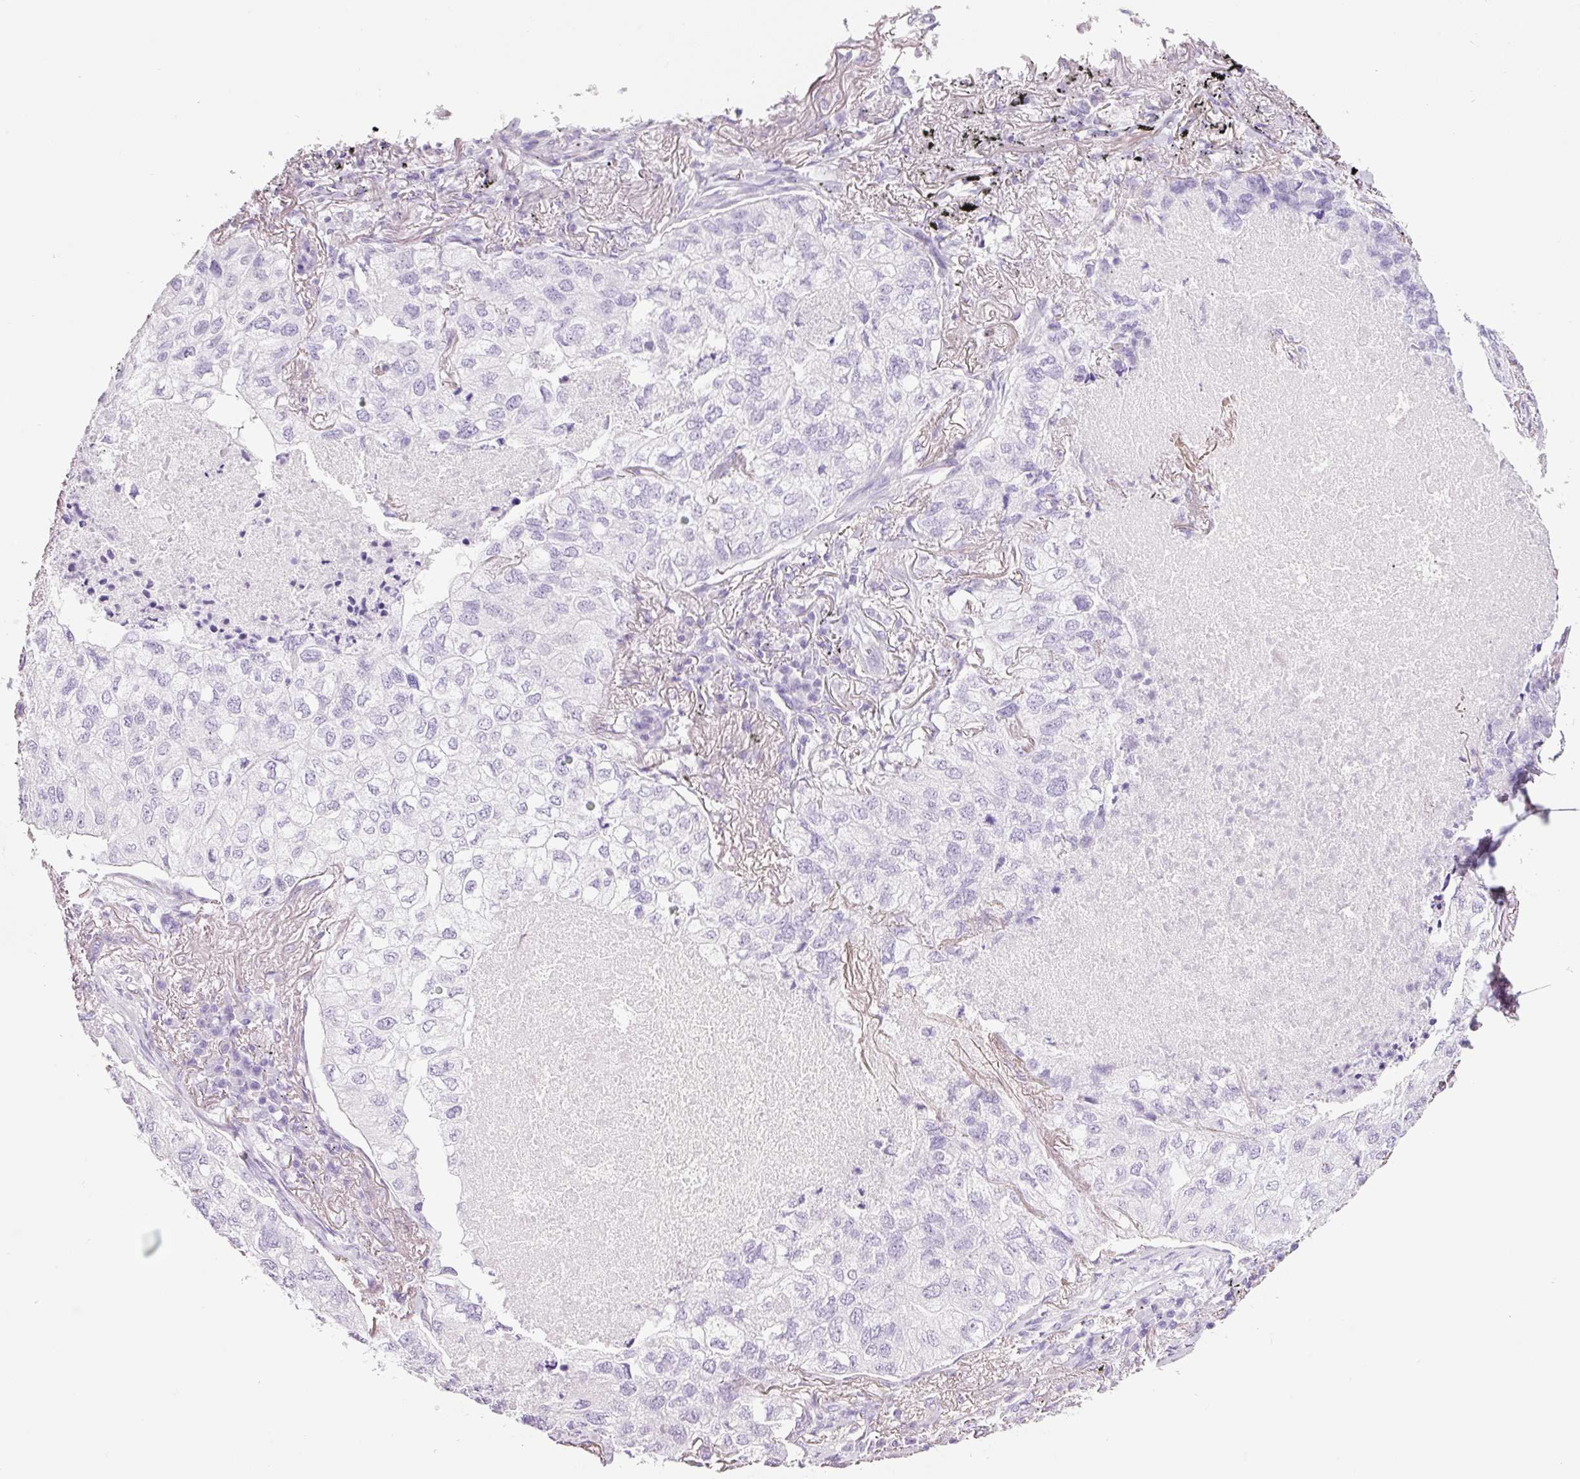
{"staining": {"intensity": "negative", "quantity": "none", "location": "none"}, "tissue": "lung cancer", "cell_type": "Tumor cells", "image_type": "cancer", "snomed": [{"axis": "morphology", "description": "Adenocarcinoma, NOS"}, {"axis": "topography", "description": "Lung"}], "caption": "Tumor cells show no significant positivity in lung cancer. (Stains: DAB (3,3'-diaminobenzidine) immunohistochemistry (IHC) with hematoxylin counter stain, Microscopy: brightfield microscopy at high magnification).", "gene": "ADSS1", "patient": {"sex": "male", "age": 65}}